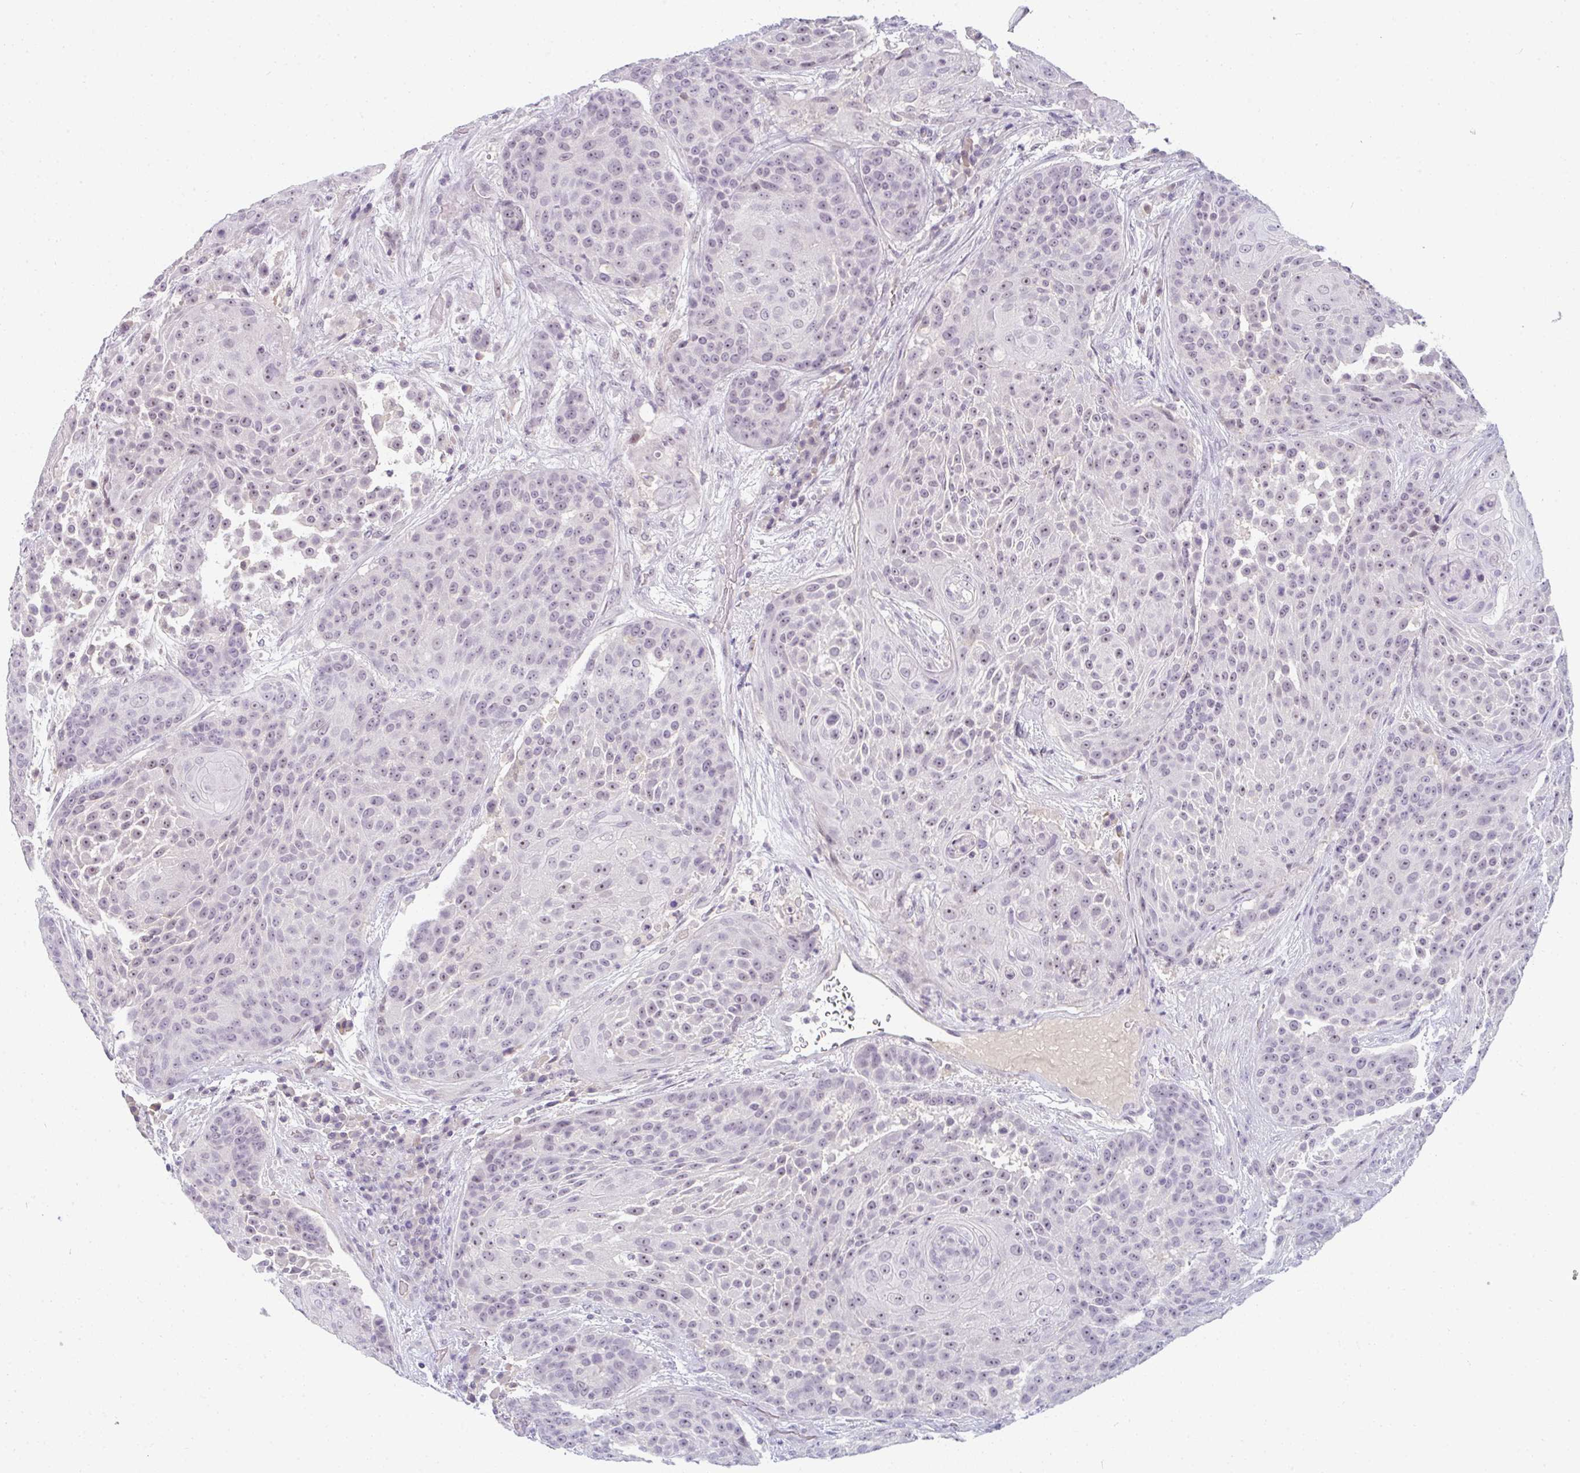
{"staining": {"intensity": "weak", "quantity": "25%-75%", "location": "nuclear"}, "tissue": "urothelial cancer", "cell_type": "Tumor cells", "image_type": "cancer", "snomed": [{"axis": "morphology", "description": "Urothelial carcinoma, High grade"}, {"axis": "topography", "description": "Urinary bladder"}], "caption": "Urothelial cancer stained with DAB immunohistochemistry exhibits low levels of weak nuclear staining in about 25%-75% of tumor cells.", "gene": "PPFIA4", "patient": {"sex": "female", "age": 63}}